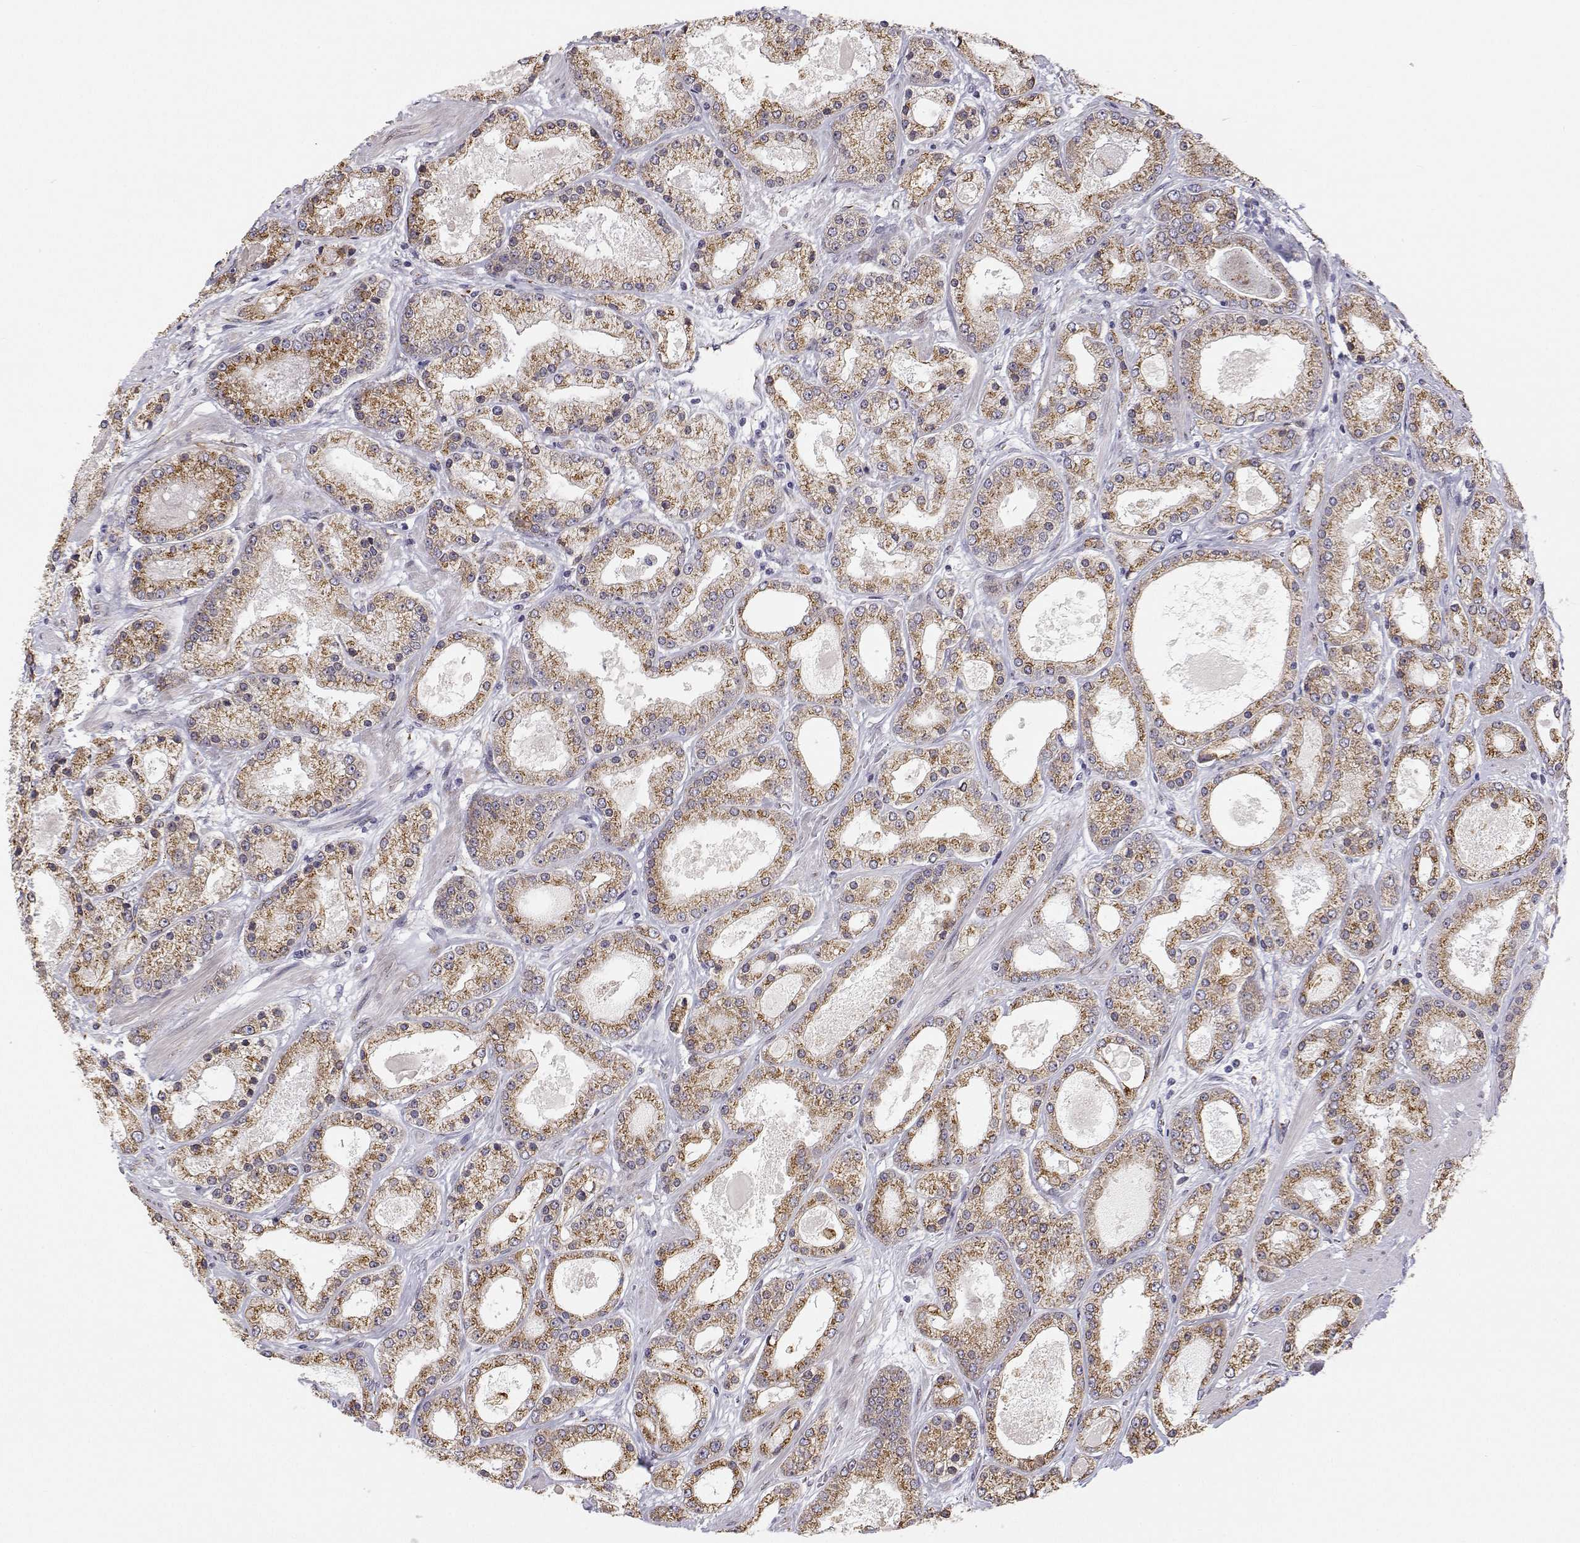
{"staining": {"intensity": "moderate", "quantity": ">75%", "location": "cytoplasmic/membranous"}, "tissue": "prostate cancer", "cell_type": "Tumor cells", "image_type": "cancer", "snomed": [{"axis": "morphology", "description": "Adenocarcinoma, High grade"}, {"axis": "topography", "description": "Prostate"}], "caption": "Tumor cells reveal moderate cytoplasmic/membranous staining in approximately >75% of cells in adenocarcinoma (high-grade) (prostate).", "gene": "STARD13", "patient": {"sex": "male", "age": 67}}